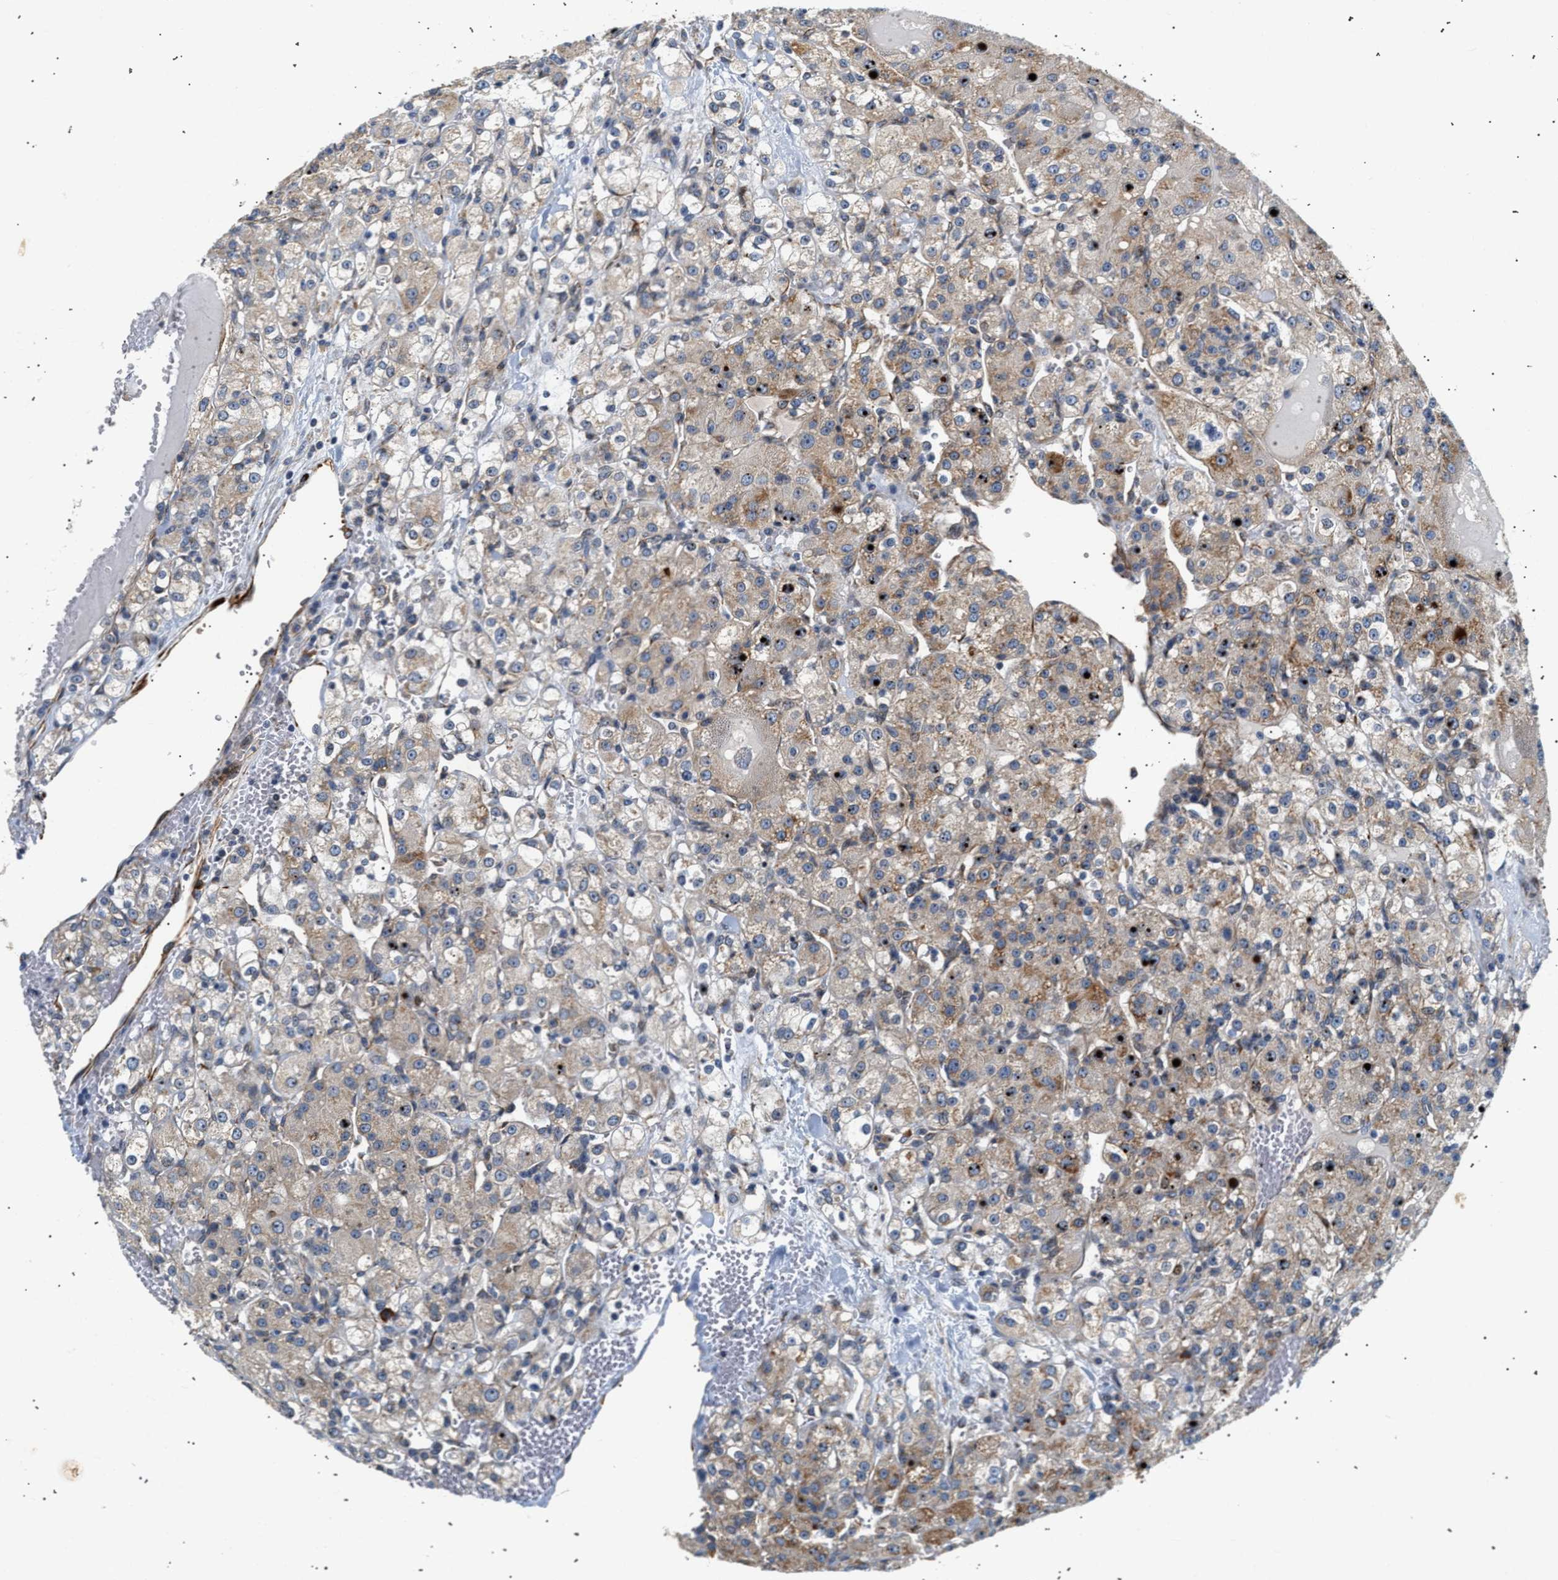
{"staining": {"intensity": "weak", "quantity": "<25%", "location": "cytoplasmic/membranous"}, "tissue": "renal cancer", "cell_type": "Tumor cells", "image_type": "cancer", "snomed": [{"axis": "morphology", "description": "Normal tissue, NOS"}, {"axis": "morphology", "description": "Adenocarcinoma, NOS"}, {"axis": "topography", "description": "Kidney"}], "caption": "DAB immunohistochemical staining of renal adenocarcinoma shows no significant positivity in tumor cells.", "gene": "IFT74", "patient": {"sex": "male", "age": 61}}